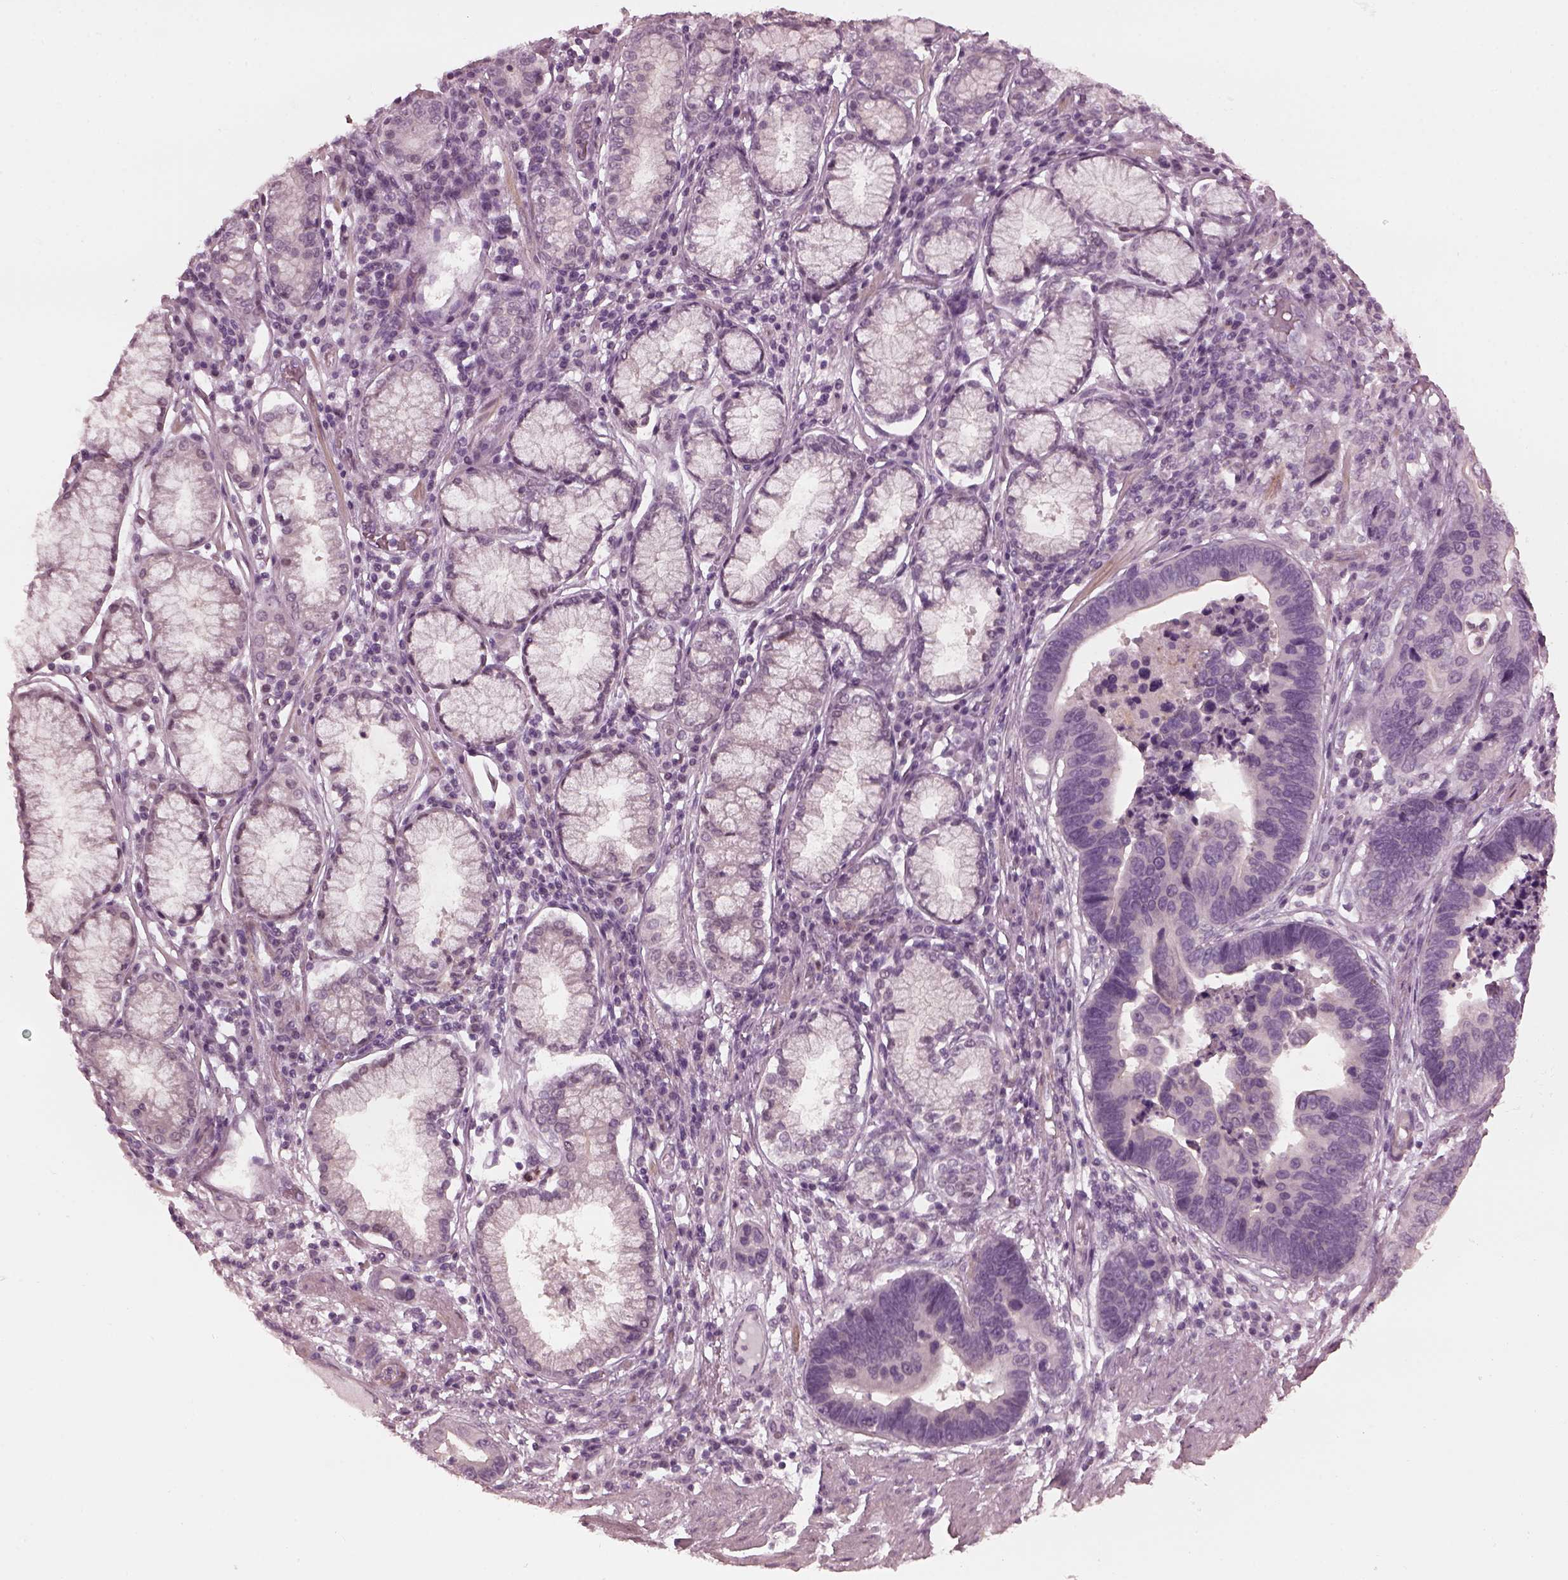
{"staining": {"intensity": "negative", "quantity": "none", "location": "none"}, "tissue": "stomach cancer", "cell_type": "Tumor cells", "image_type": "cancer", "snomed": [{"axis": "morphology", "description": "Adenocarcinoma, NOS"}, {"axis": "topography", "description": "Stomach"}], "caption": "Protein analysis of stomach adenocarcinoma reveals no significant staining in tumor cells.", "gene": "CCDC170", "patient": {"sex": "male", "age": 84}}